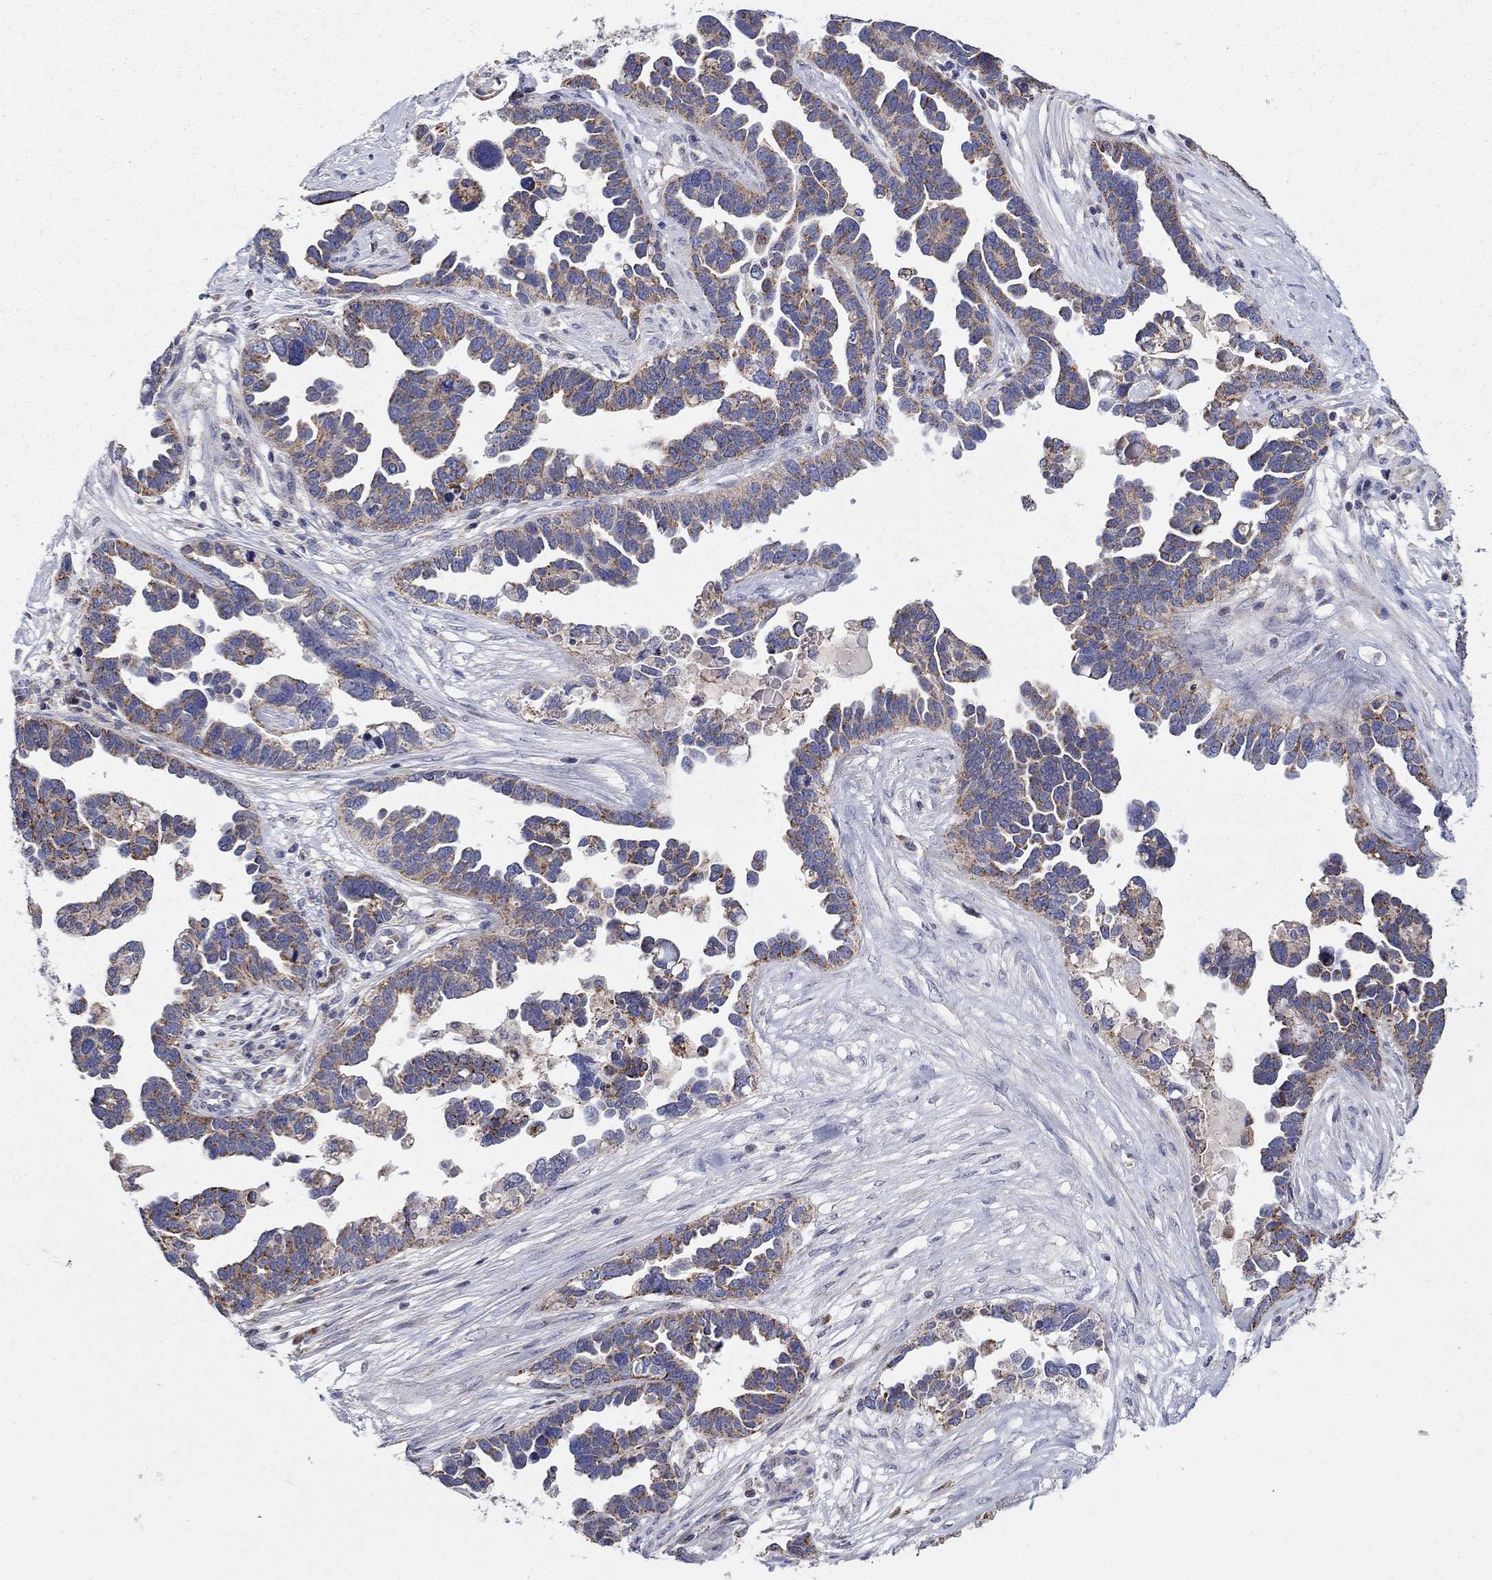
{"staining": {"intensity": "moderate", "quantity": ">75%", "location": "cytoplasmic/membranous"}, "tissue": "ovarian cancer", "cell_type": "Tumor cells", "image_type": "cancer", "snomed": [{"axis": "morphology", "description": "Cystadenocarcinoma, serous, NOS"}, {"axis": "topography", "description": "Ovary"}], "caption": "Human serous cystadenocarcinoma (ovarian) stained with a protein marker displays moderate staining in tumor cells.", "gene": "HPS5", "patient": {"sex": "female", "age": 54}}